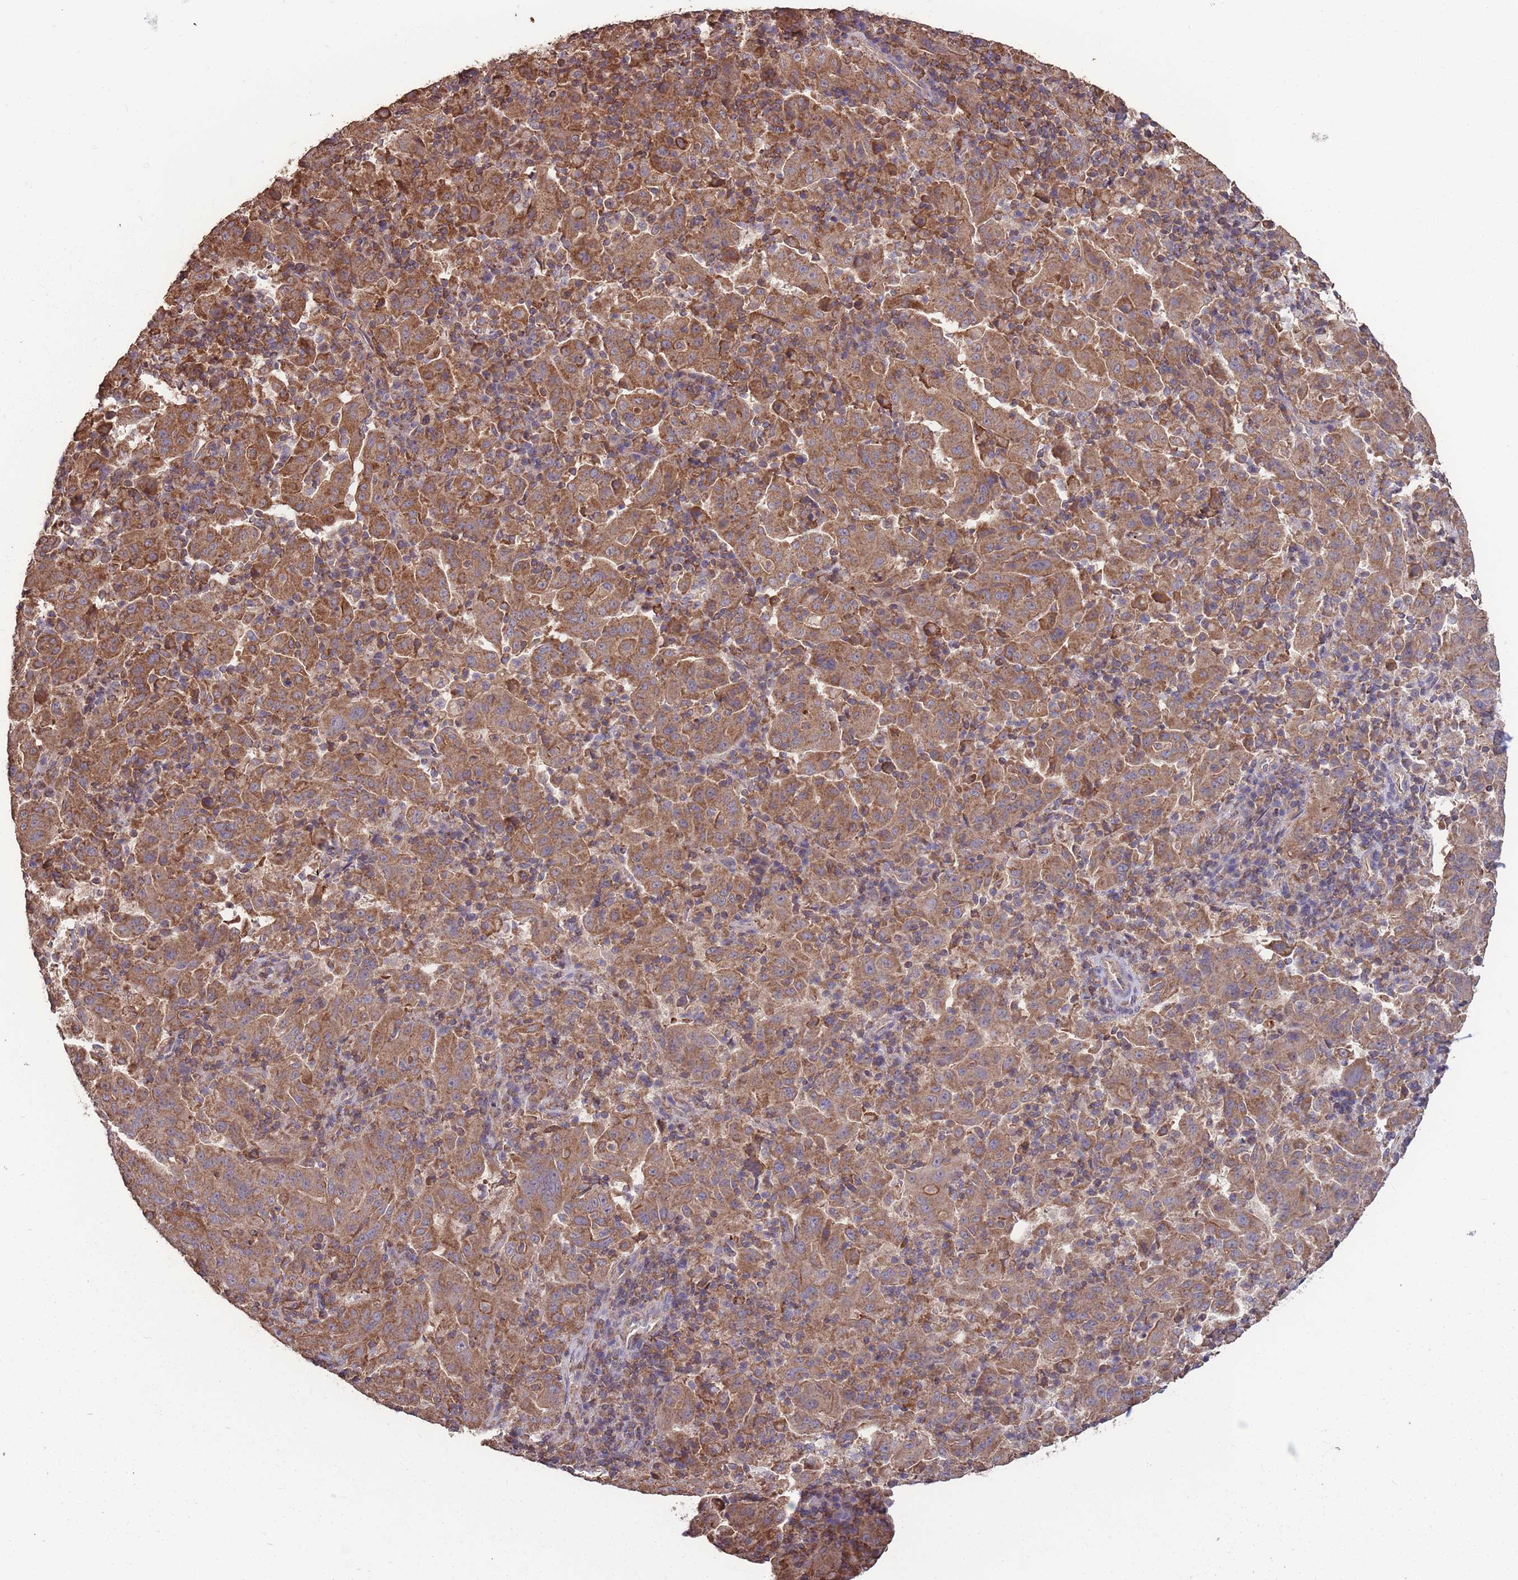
{"staining": {"intensity": "moderate", "quantity": ">75%", "location": "cytoplasmic/membranous"}, "tissue": "pancreatic cancer", "cell_type": "Tumor cells", "image_type": "cancer", "snomed": [{"axis": "morphology", "description": "Adenocarcinoma, NOS"}, {"axis": "topography", "description": "Pancreas"}], "caption": "A histopathology image of human pancreatic cancer (adenocarcinoma) stained for a protein shows moderate cytoplasmic/membranous brown staining in tumor cells.", "gene": "NUDT21", "patient": {"sex": "male", "age": 63}}